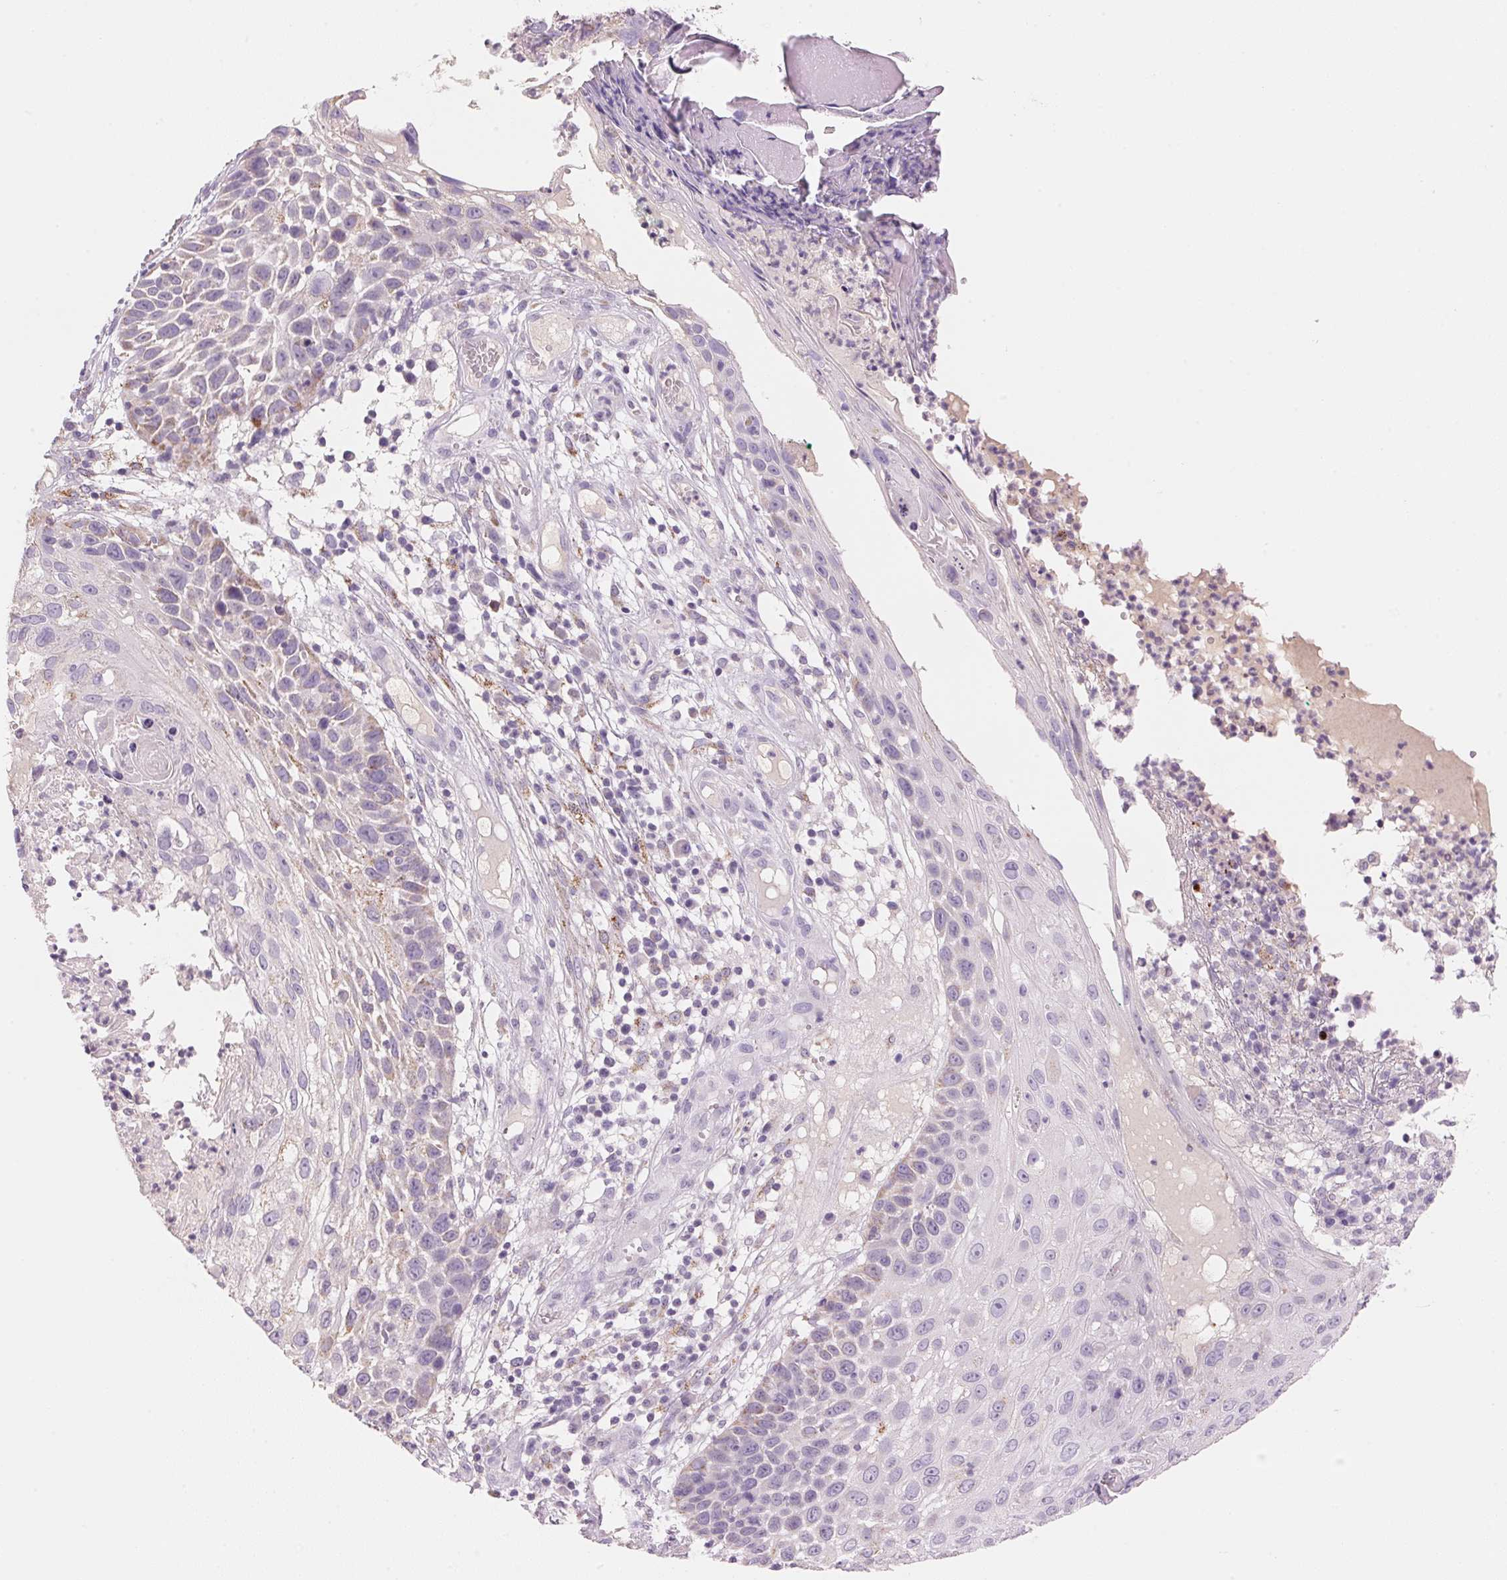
{"staining": {"intensity": "negative", "quantity": "none", "location": "none"}, "tissue": "skin cancer", "cell_type": "Tumor cells", "image_type": "cancer", "snomed": [{"axis": "morphology", "description": "Squamous cell carcinoma, NOS"}, {"axis": "topography", "description": "Skin"}], "caption": "This is an IHC image of human skin cancer. There is no staining in tumor cells.", "gene": "CYP11B1", "patient": {"sex": "male", "age": 92}}